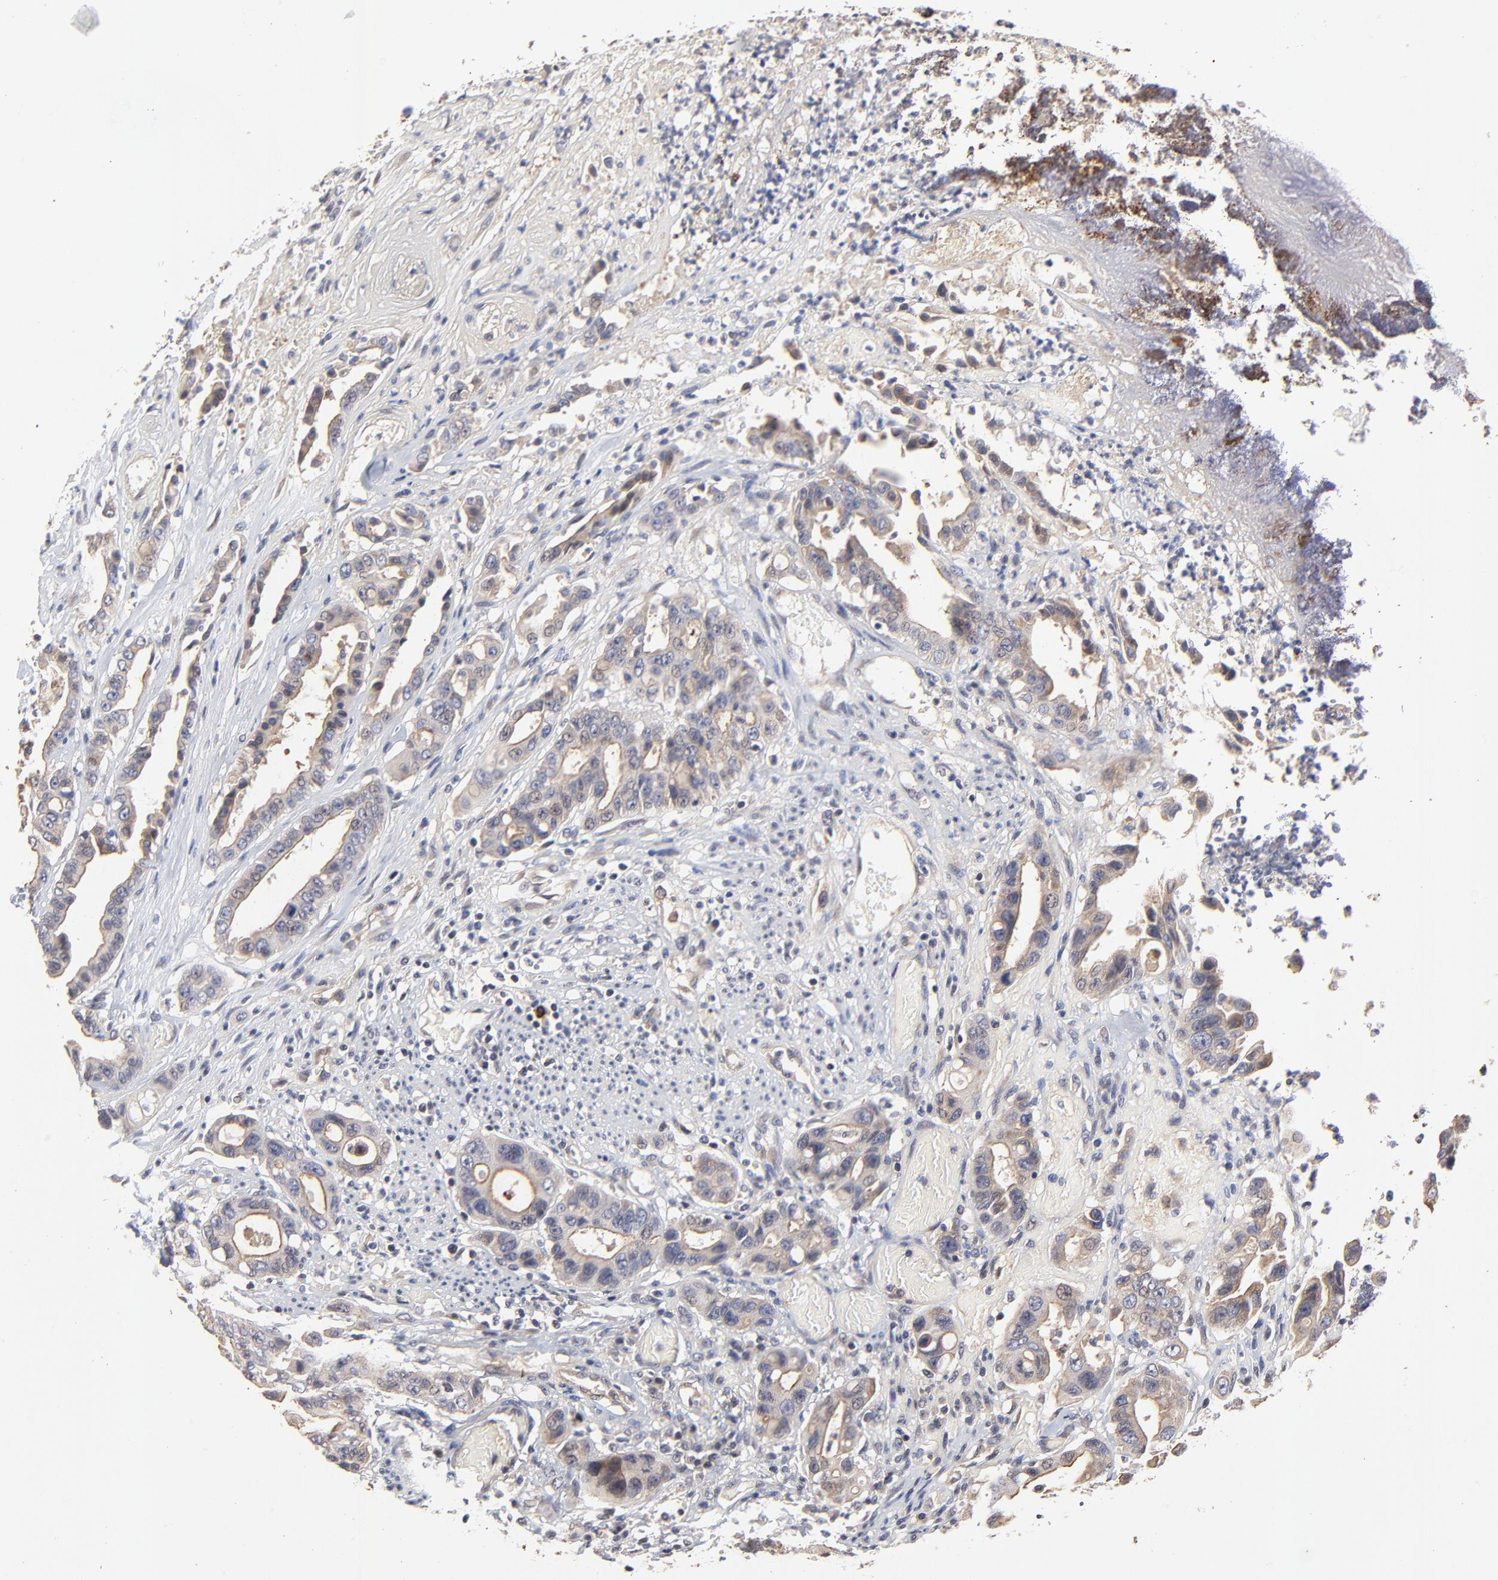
{"staining": {"intensity": "weak", "quantity": ">75%", "location": "cytoplasmic/membranous"}, "tissue": "colorectal cancer", "cell_type": "Tumor cells", "image_type": "cancer", "snomed": [{"axis": "morphology", "description": "Adenocarcinoma, NOS"}, {"axis": "topography", "description": "Colon"}], "caption": "Weak cytoplasmic/membranous protein expression is present in about >75% of tumor cells in colorectal cancer. (DAB (3,3'-diaminobenzidine) IHC with brightfield microscopy, high magnification).", "gene": "ZNF157", "patient": {"sex": "female", "age": 70}}